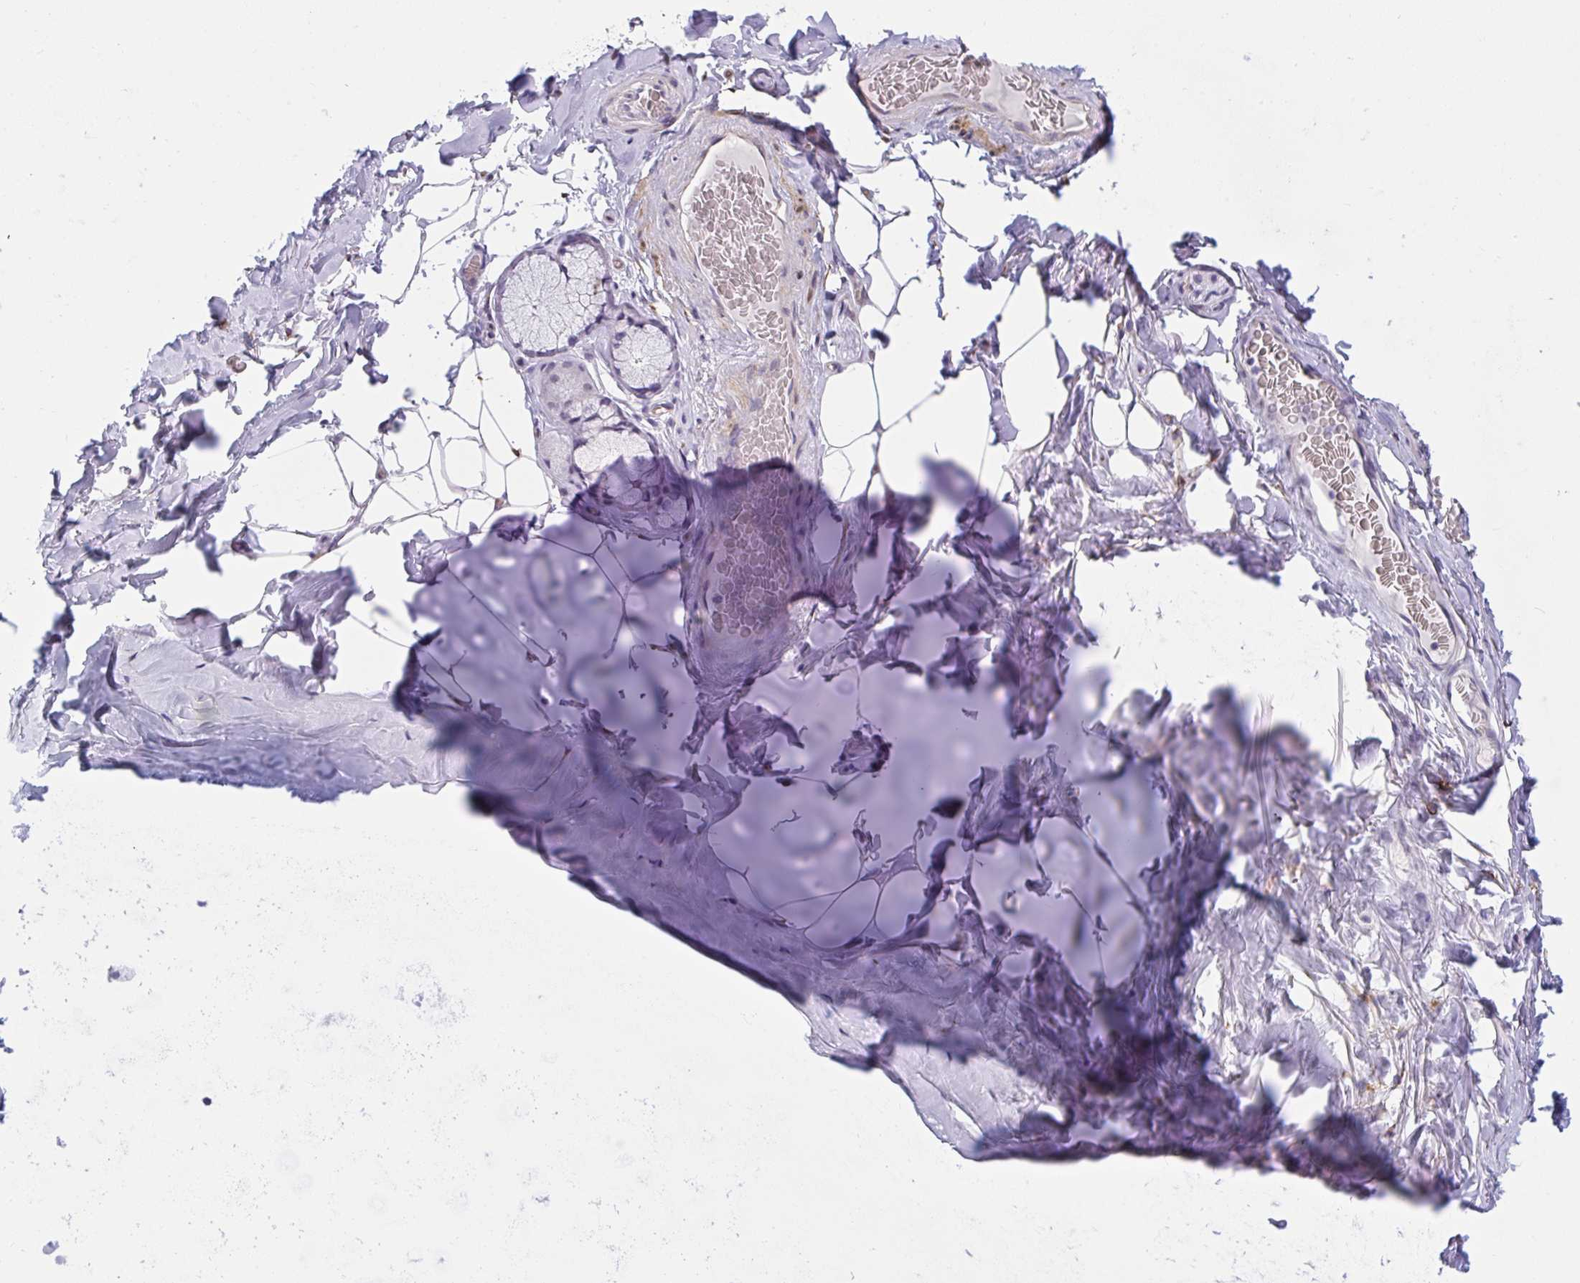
{"staining": {"intensity": "negative", "quantity": "none", "location": "none"}, "tissue": "adipose tissue", "cell_type": "Adipocytes", "image_type": "normal", "snomed": [{"axis": "morphology", "description": "Normal tissue, NOS"}, {"axis": "topography", "description": "Cartilage tissue"}, {"axis": "topography", "description": "Bronchus"}, {"axis": "topography", "description": "Peripheral nerve tissue"}], "caption": "IHC micrograph of unremarkable adipose tissue: human adipose tissue stained with DAB shows no significant protein staining in adipocytes. (Brightfield microscopy of DAB (3,3'-diaminobenzidine) immunohistochemistry at high magnification).", "gene": "EML1", "patient": {"sex": "male", "age": 67}}